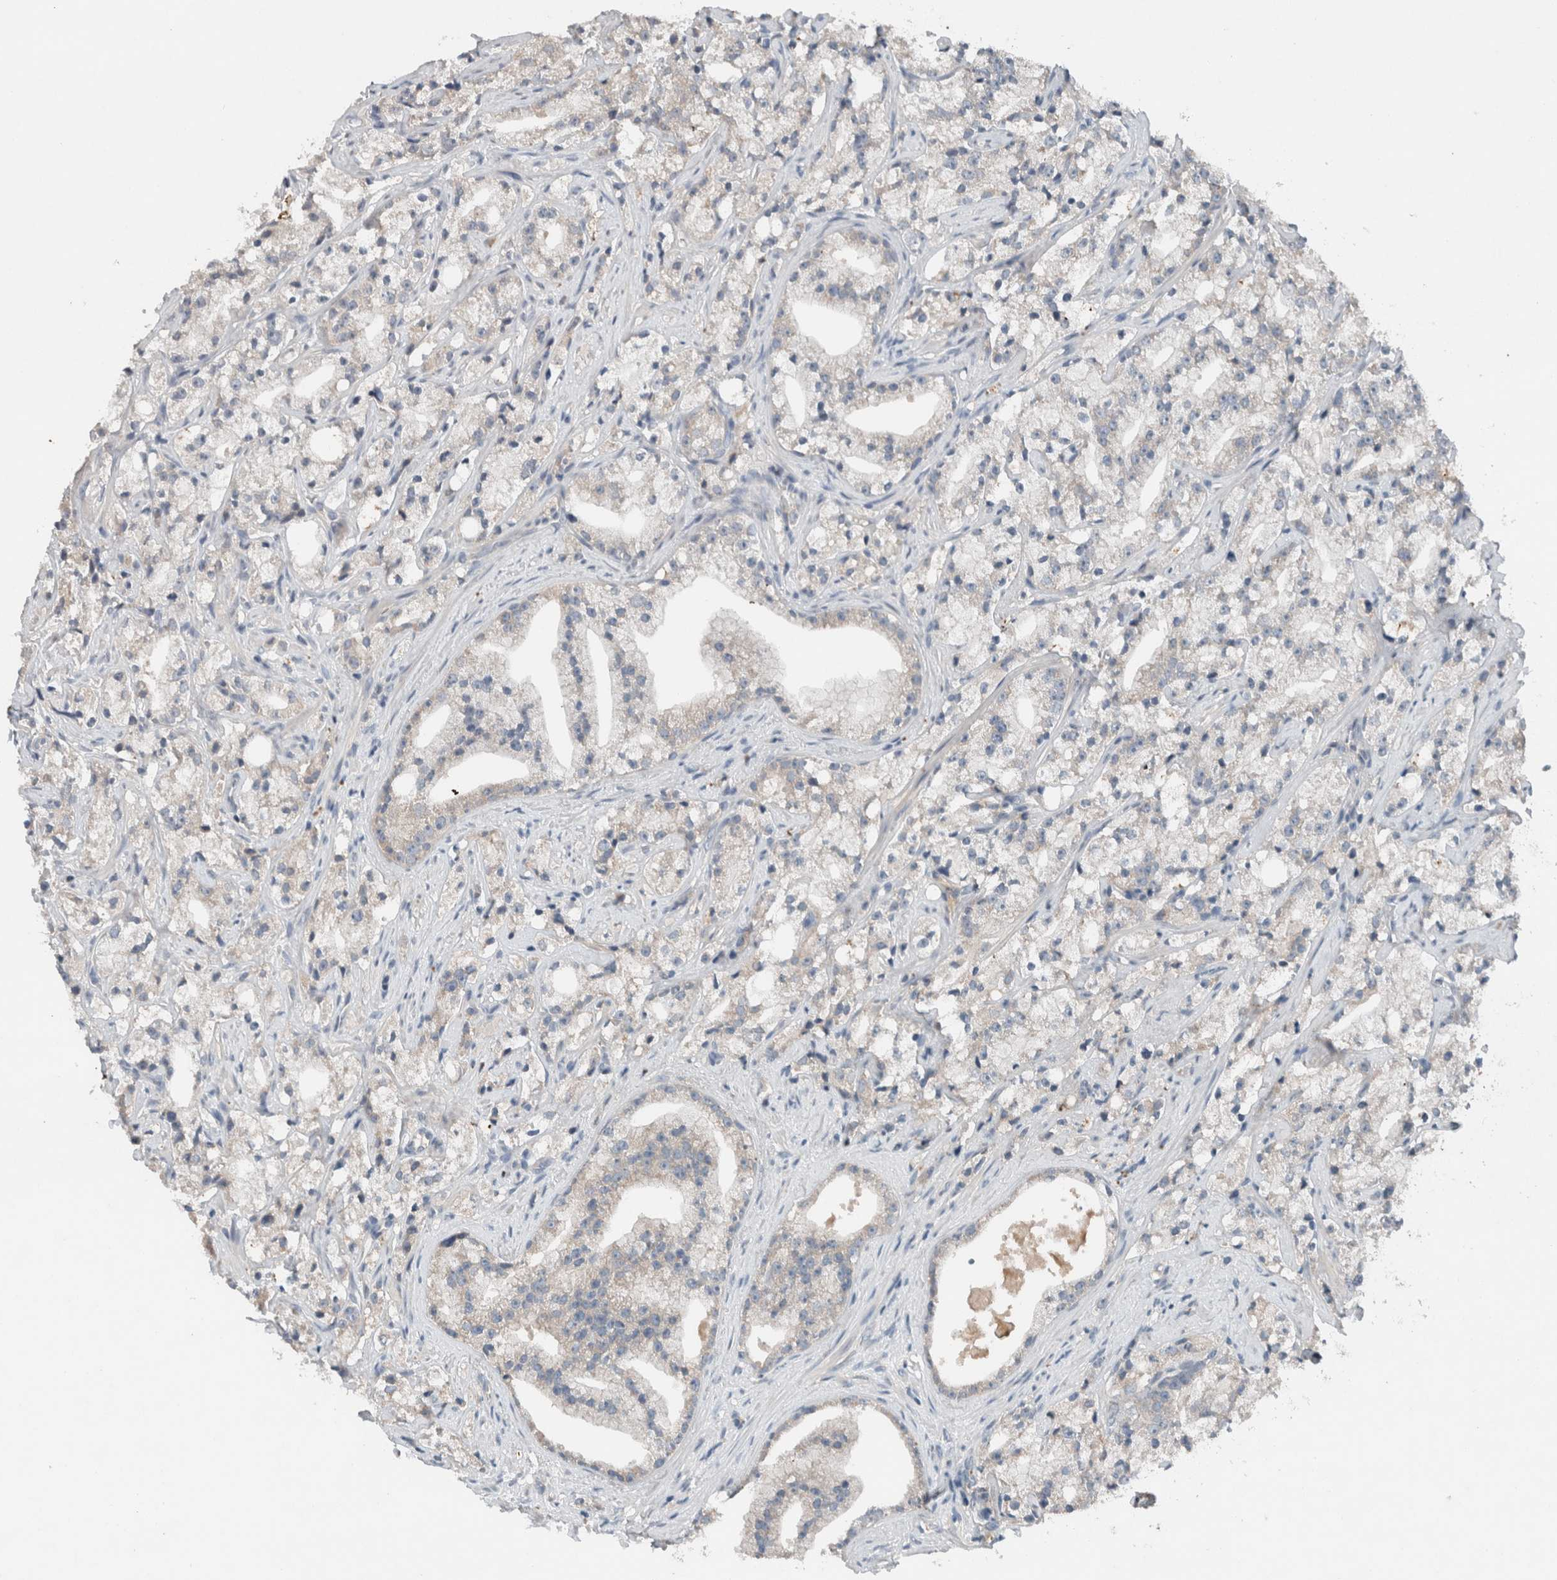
{"staining": {"intensity": "negative", "quantity": "none", "location": "none"}, "tissue": "prostate cancer", "cell_type": "Tumor cells", "image_type": "cancer", "snomed": [{"axis": "morphology", "description": "Adenocarcinoma, High grade"}, {"axis": "topography", "description": "Prostate"}], "caption": "This is a histopathology image of immunohistochemistry staining of prostate cancer (high-grade adenocarcinoma), which shows no staining in tumor cells.", "gene": "UGCG", "patient": {"sex": "male", "age": 64}}